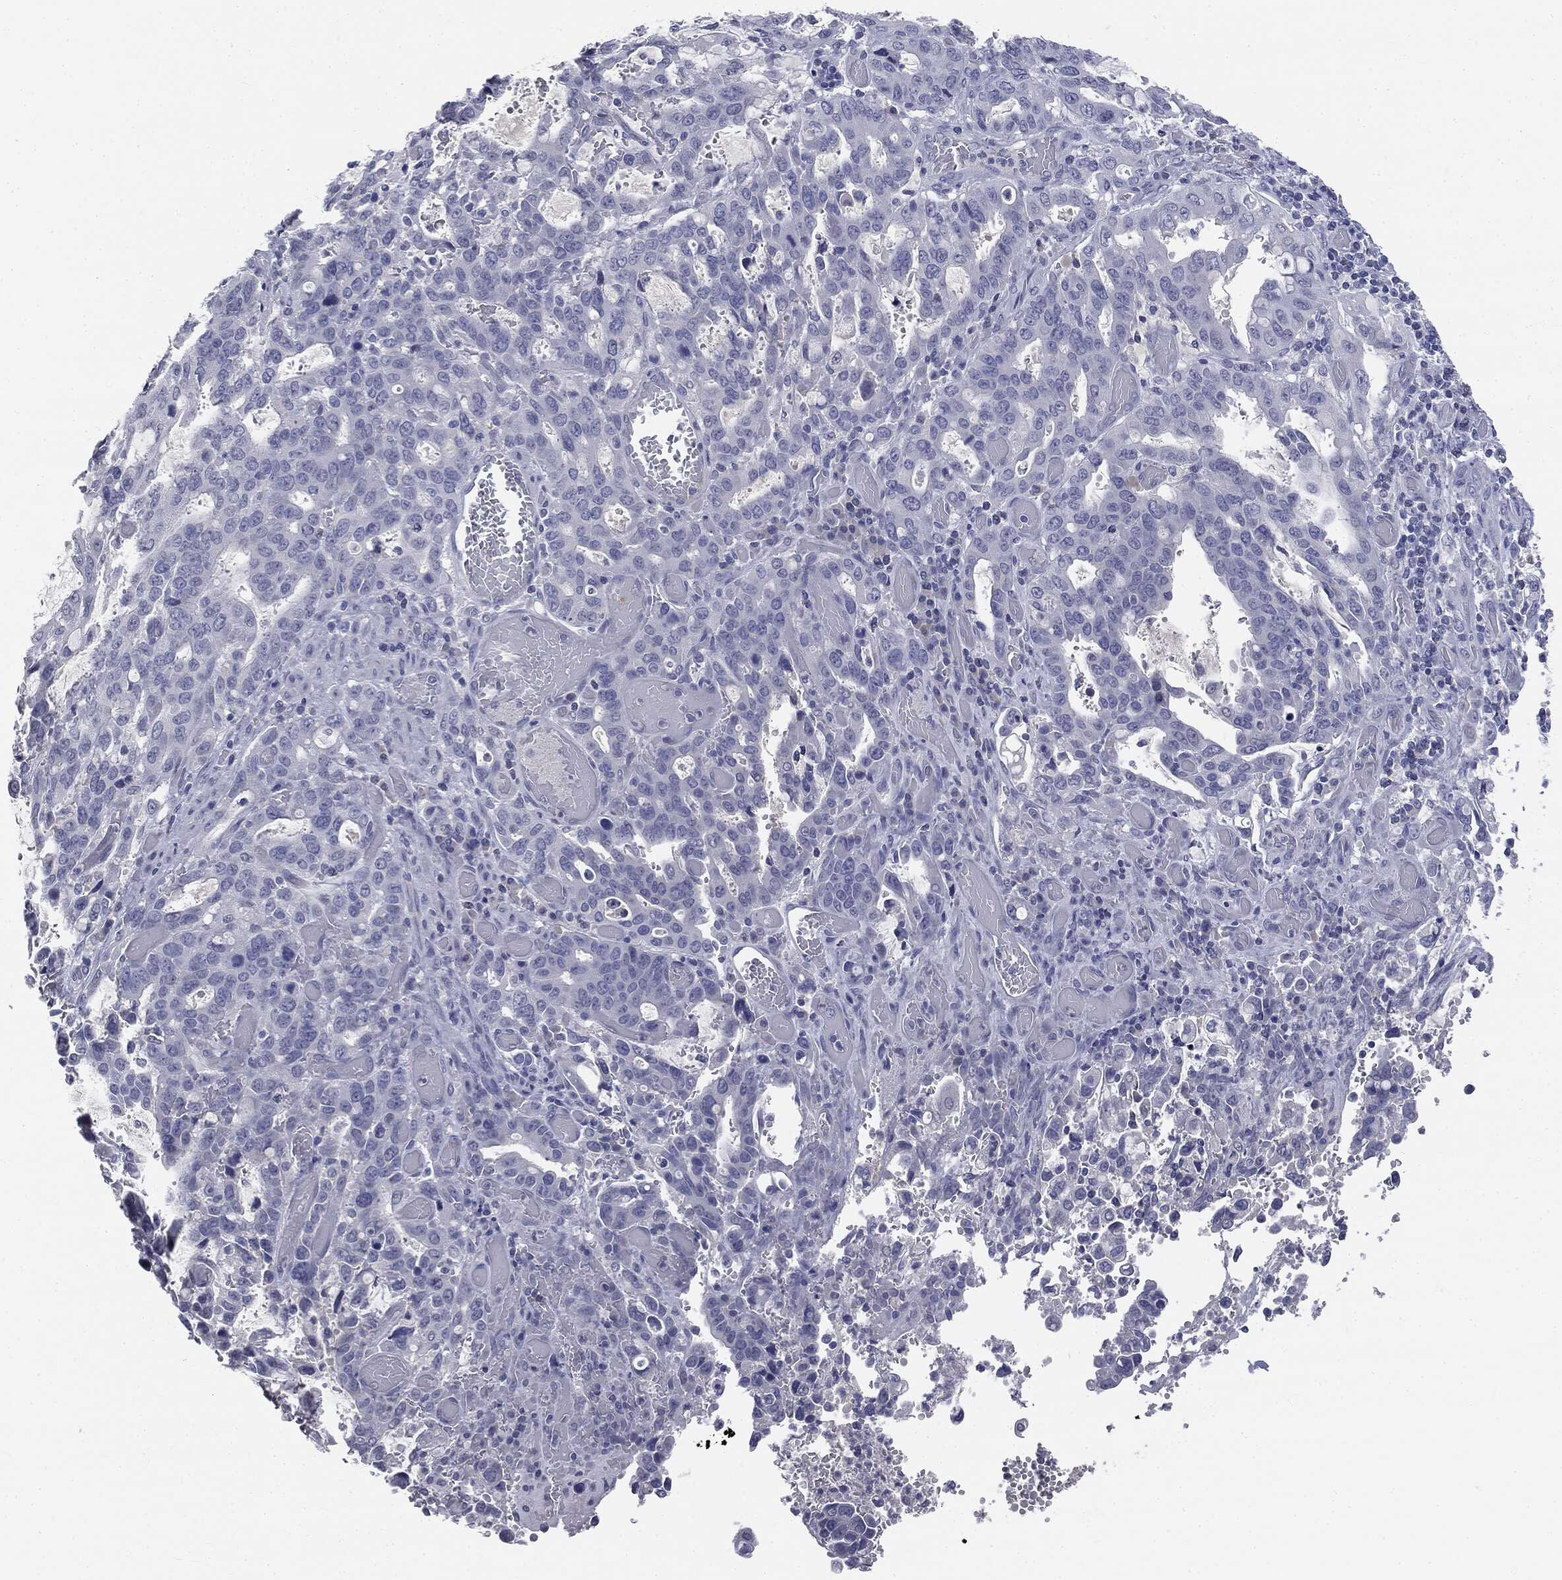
{"staining": {"intensity": "negative", "quantity": "none", "location": "none"}, "tissue": "stomach cancer", "cell_type": "Tumor cells", "image_type": "cancer", "snomed": [{"axis": "morphology", "description": "Adenocarcinoma, NOS"}, {"axis": "topography", "description": "Stomach, upper"}, {"axis": "topography", "description": "Stomach"}], "caption": "This photomicrograph is of stomach adenocarcinoma stained with immunohistochemistry (IHC) to label a protein in brown with the nuclei are counter-stained blue. There is no positivity in tumor cells.", "gene": "AFP", "patient": {"sex": "male", "age": 62}}